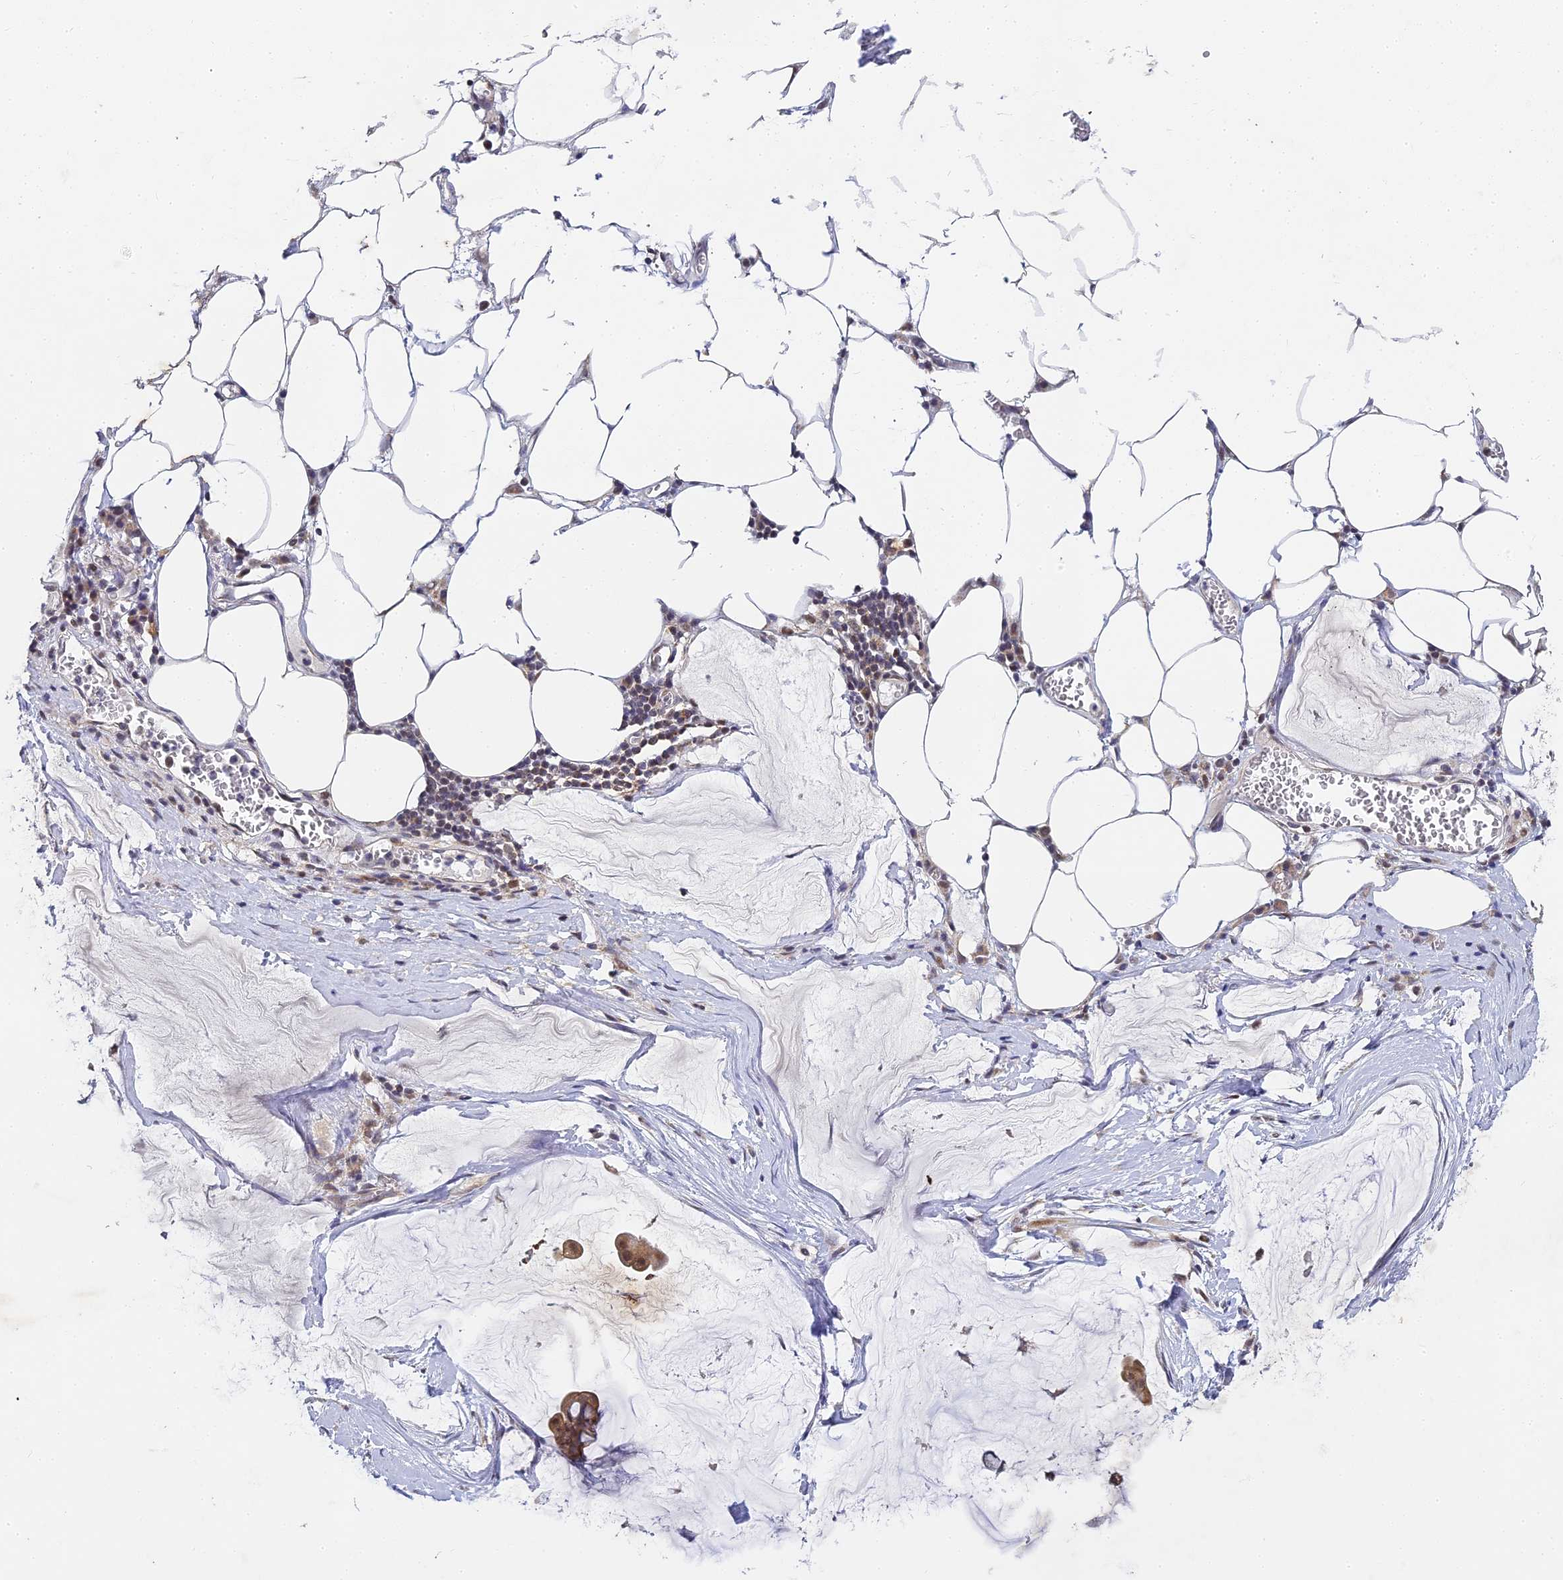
{"staining": {"intensity": "moderate", "quantity": ">75%", "location": "cytoplasmic/membranous,nuclear"}, "tissue": "ovarian cancer", "cell_type": "Tumor cells", "image_type": "cancer", "snomed": [{"axis": "morphology", "description": "Cystadenocarcinoma, mucinous, NOS"}, {"axis": "topography", "description": "Ovary"}], "caption": "About >75% of tumor cells in ovarian mucinous cystadenocarcinoma demonstrate moderate cytoplasmic/membranous and nuclear protein positivity as visualized by brown immunohistochemical staining.", "gene": "DNAAF10", "patient": {"sex": "female", "age": 73}}